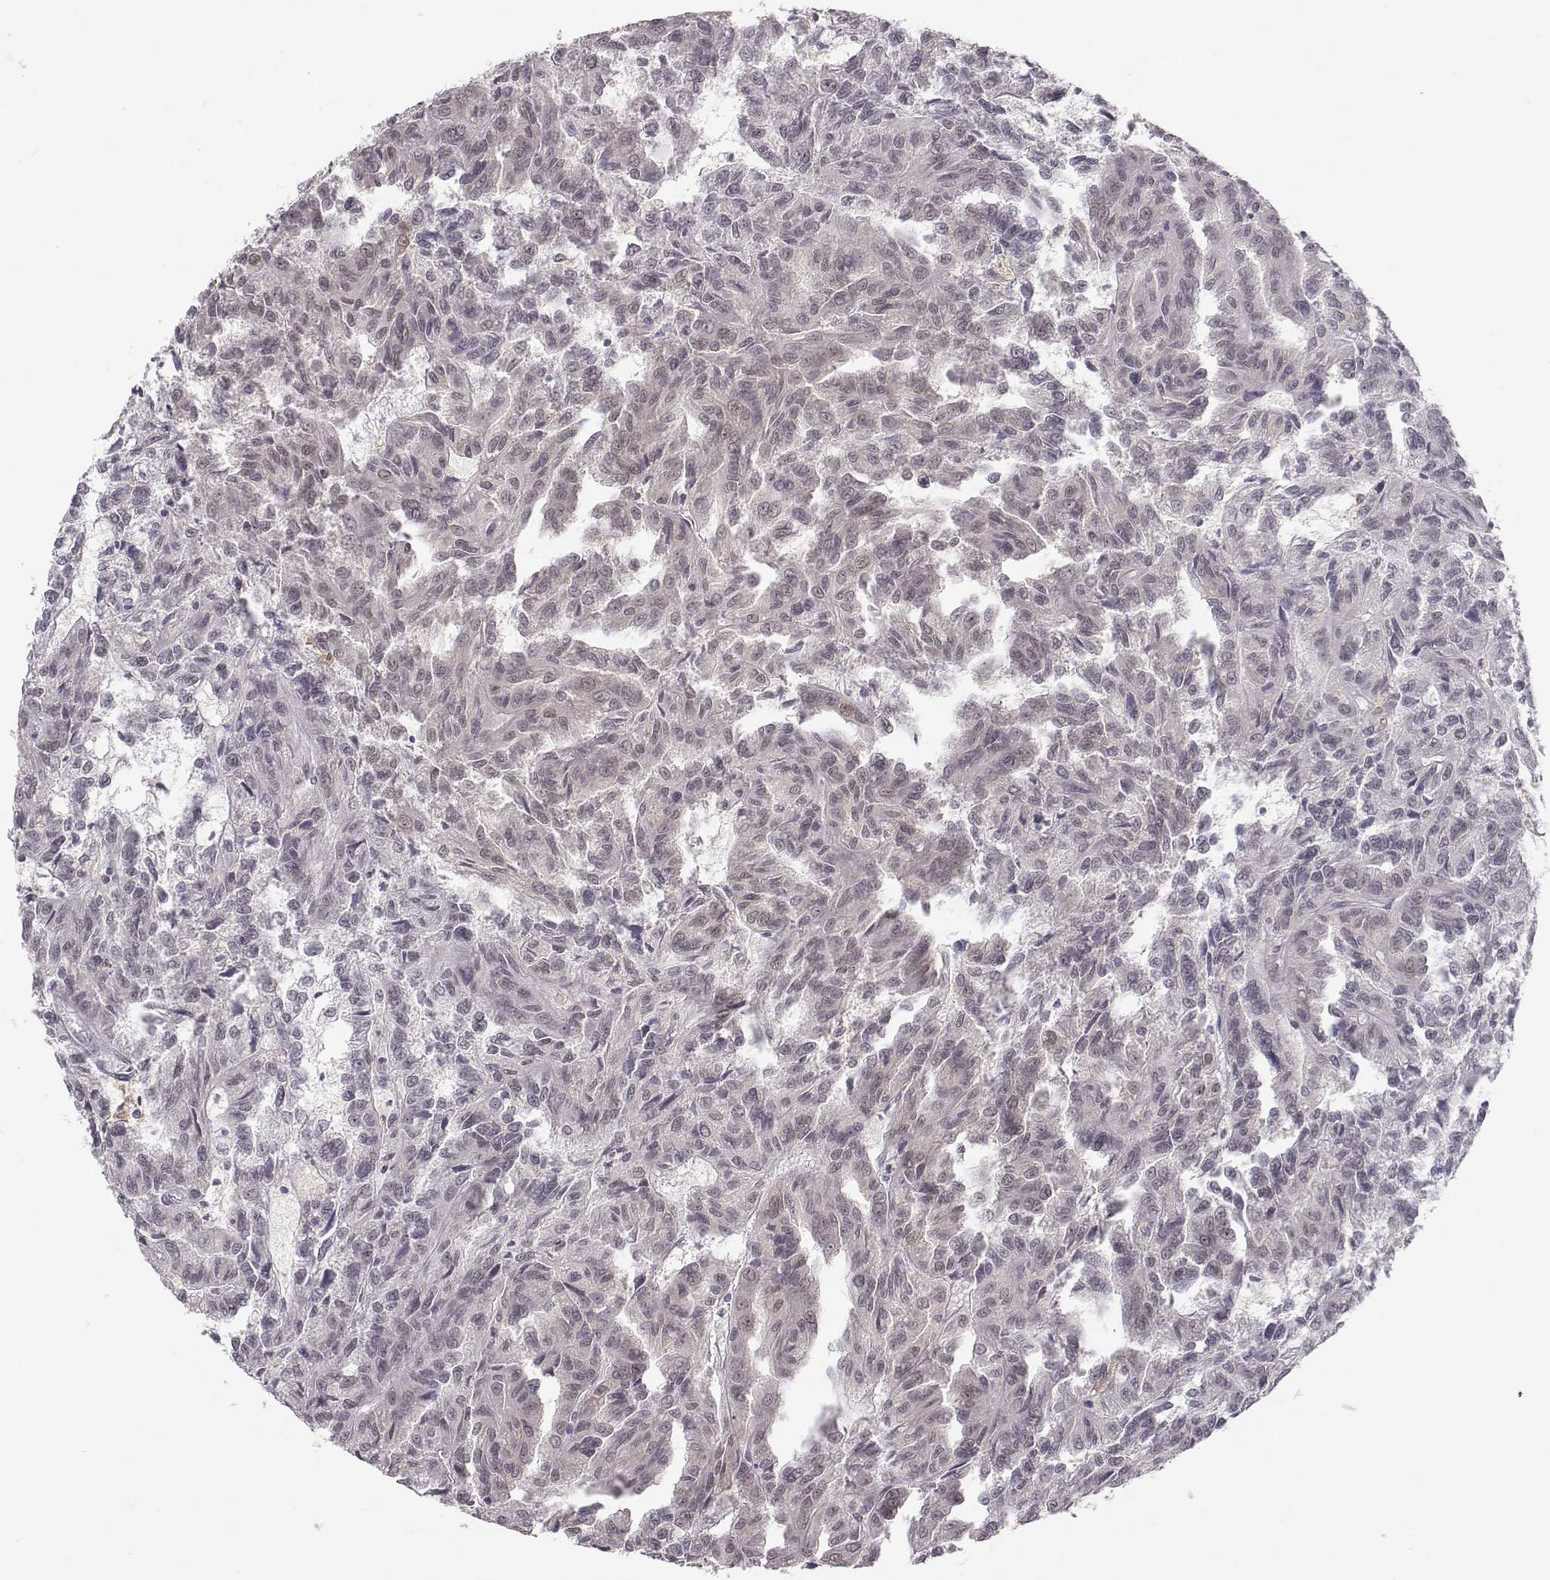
{"staining": {"intensity": "negative", "quantity": "none", "location": "none"}, "tissue": "renal cancer", "cell_type": "Tumor cells", "image_type": "cancer", "snomed": [{"axis": "morphology", "description": "Adenocarcinoma, NOS"}, {"axis": "topography", "description": "Kidney"}], "caption": "The micrograph displays no significant positivity in tumor cells of renal cancer.", "gene": "HTR7", "patient": {"sex": "male", "age": 79}}